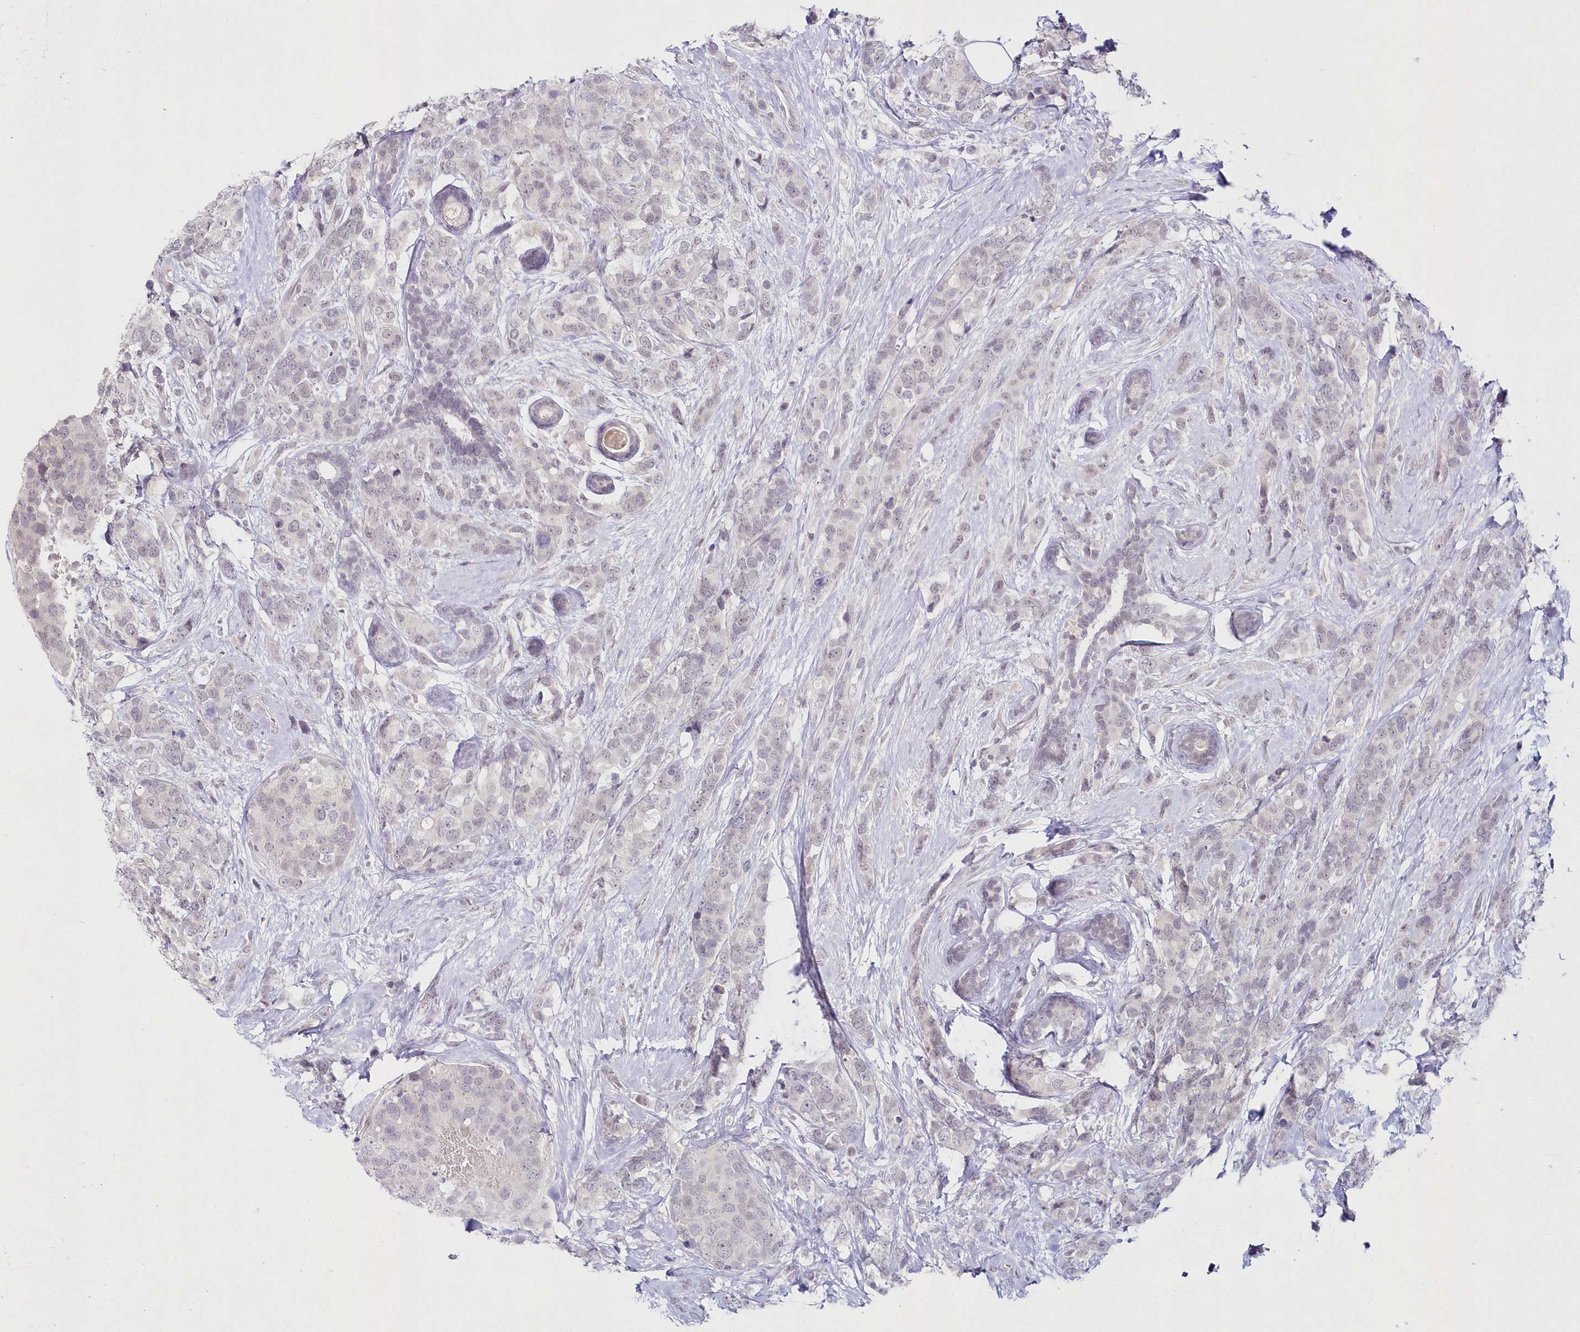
{"staining": {"intensity": "negative", "quantity": "none", "location": "none"}, "tissue": "breast cancer", "cell_type": "Tumor cells", "image_type": "cancer", "snomed": [{"axis": "morphology", "description": "Lobular carcinoma"}, {"axis": "topography", "description": "Breast"}], "caption": "Protein analysis of breast cancer (lobular carcinoma) exhibits no significant positivity in tumor cells.", "gene": "HYCC2", "patient": {"sex": "female", "age": 59}}